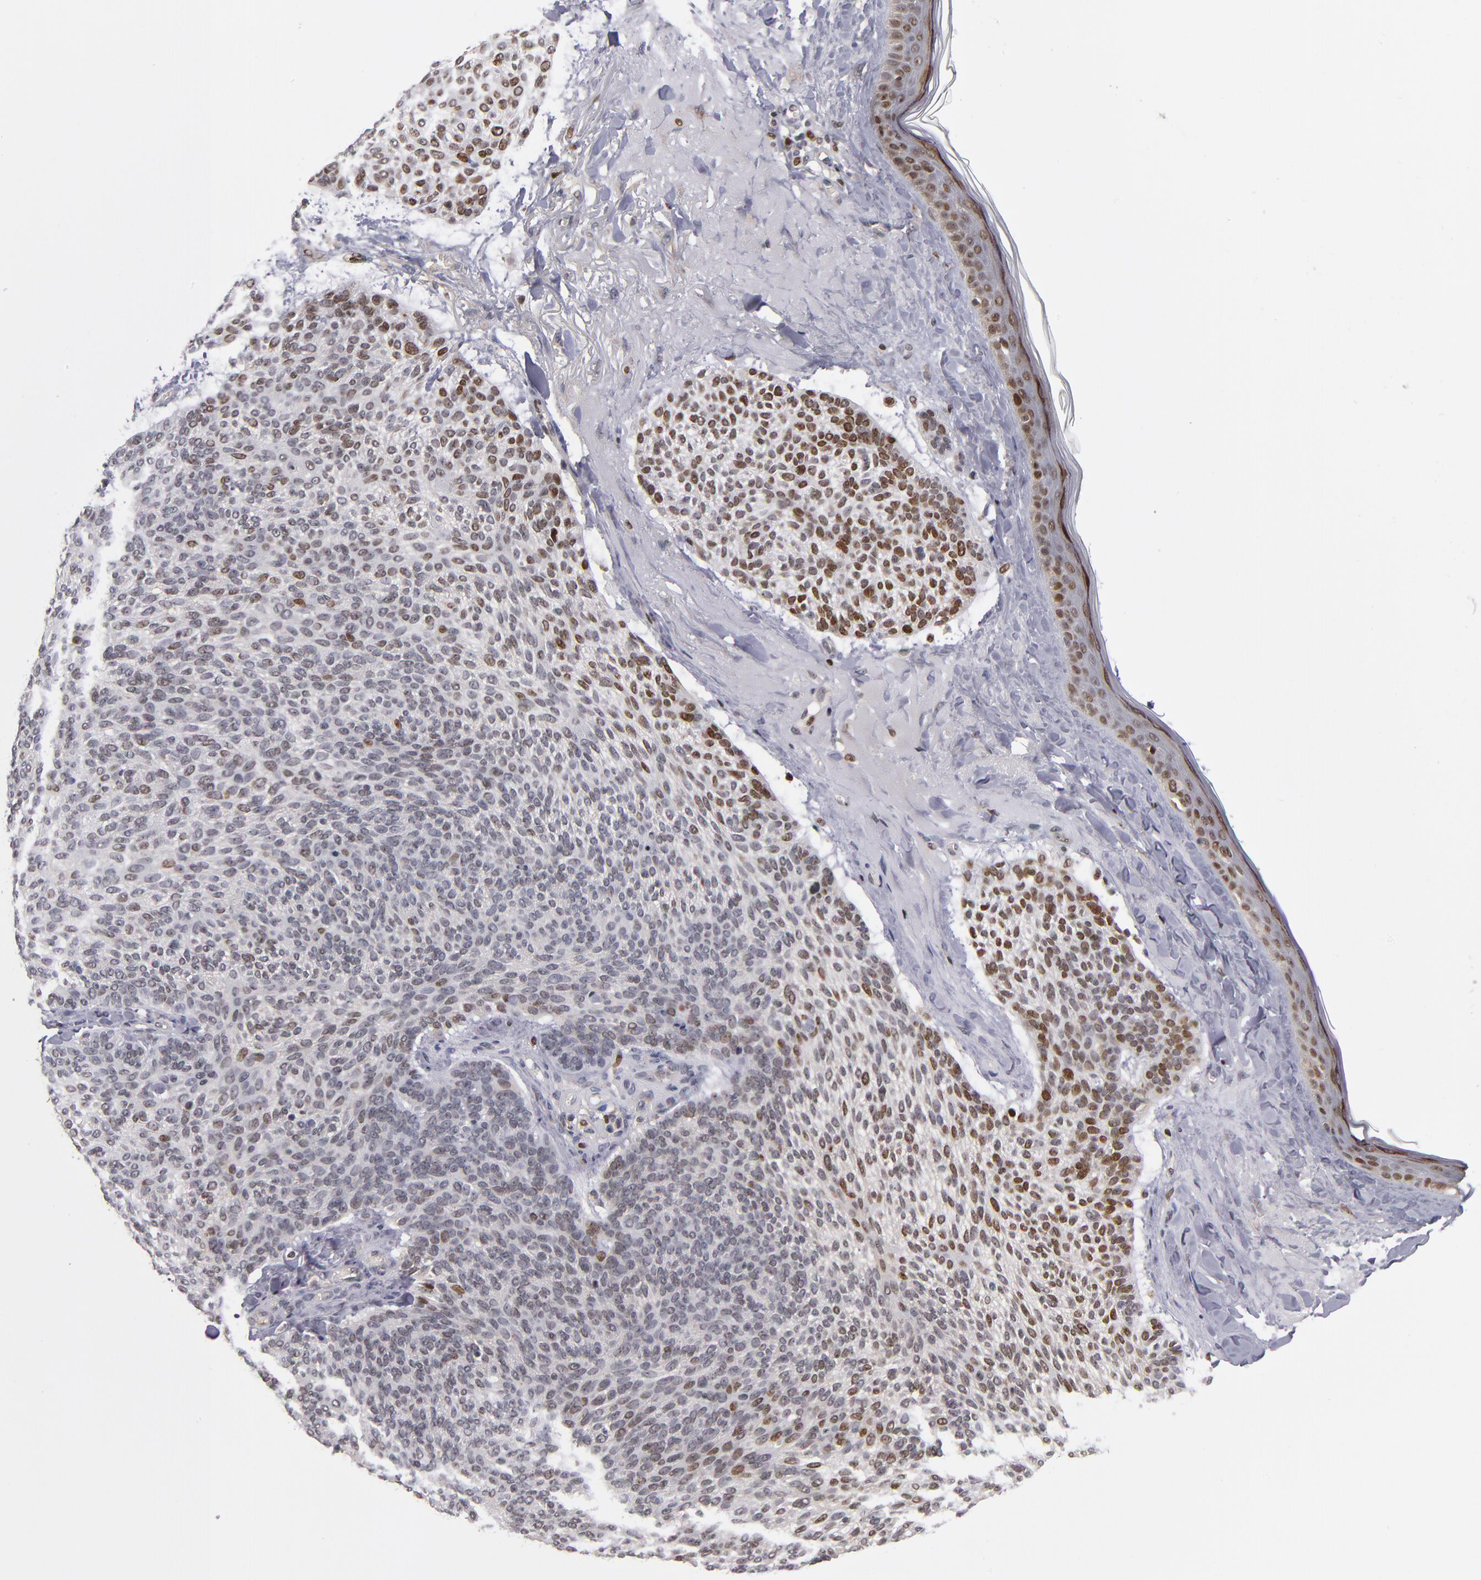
{"staining": {"intensity": "moderate", "quantity": "<25%", "location": "nuclear"}, "tissue": "skin cancer", "cell_type": "Tumor cells", "image_type": "cancer", "snomed": [{"axis": "morphology", "description": "Normal tissue, NOS"}, {"axis": "morphology", "description": "Basal cell carcinoma"}, {"axis": "topography", "description": "Skin"}], "caption": "This is a micrograph of immunohistochemistry (IHC) staining of basal cell carcinoma (skin), which shows moderate positivity in the nuclear of tumor cells.", "gene": "KDM6A", "patient": {"sex": "female", "age": 70}}